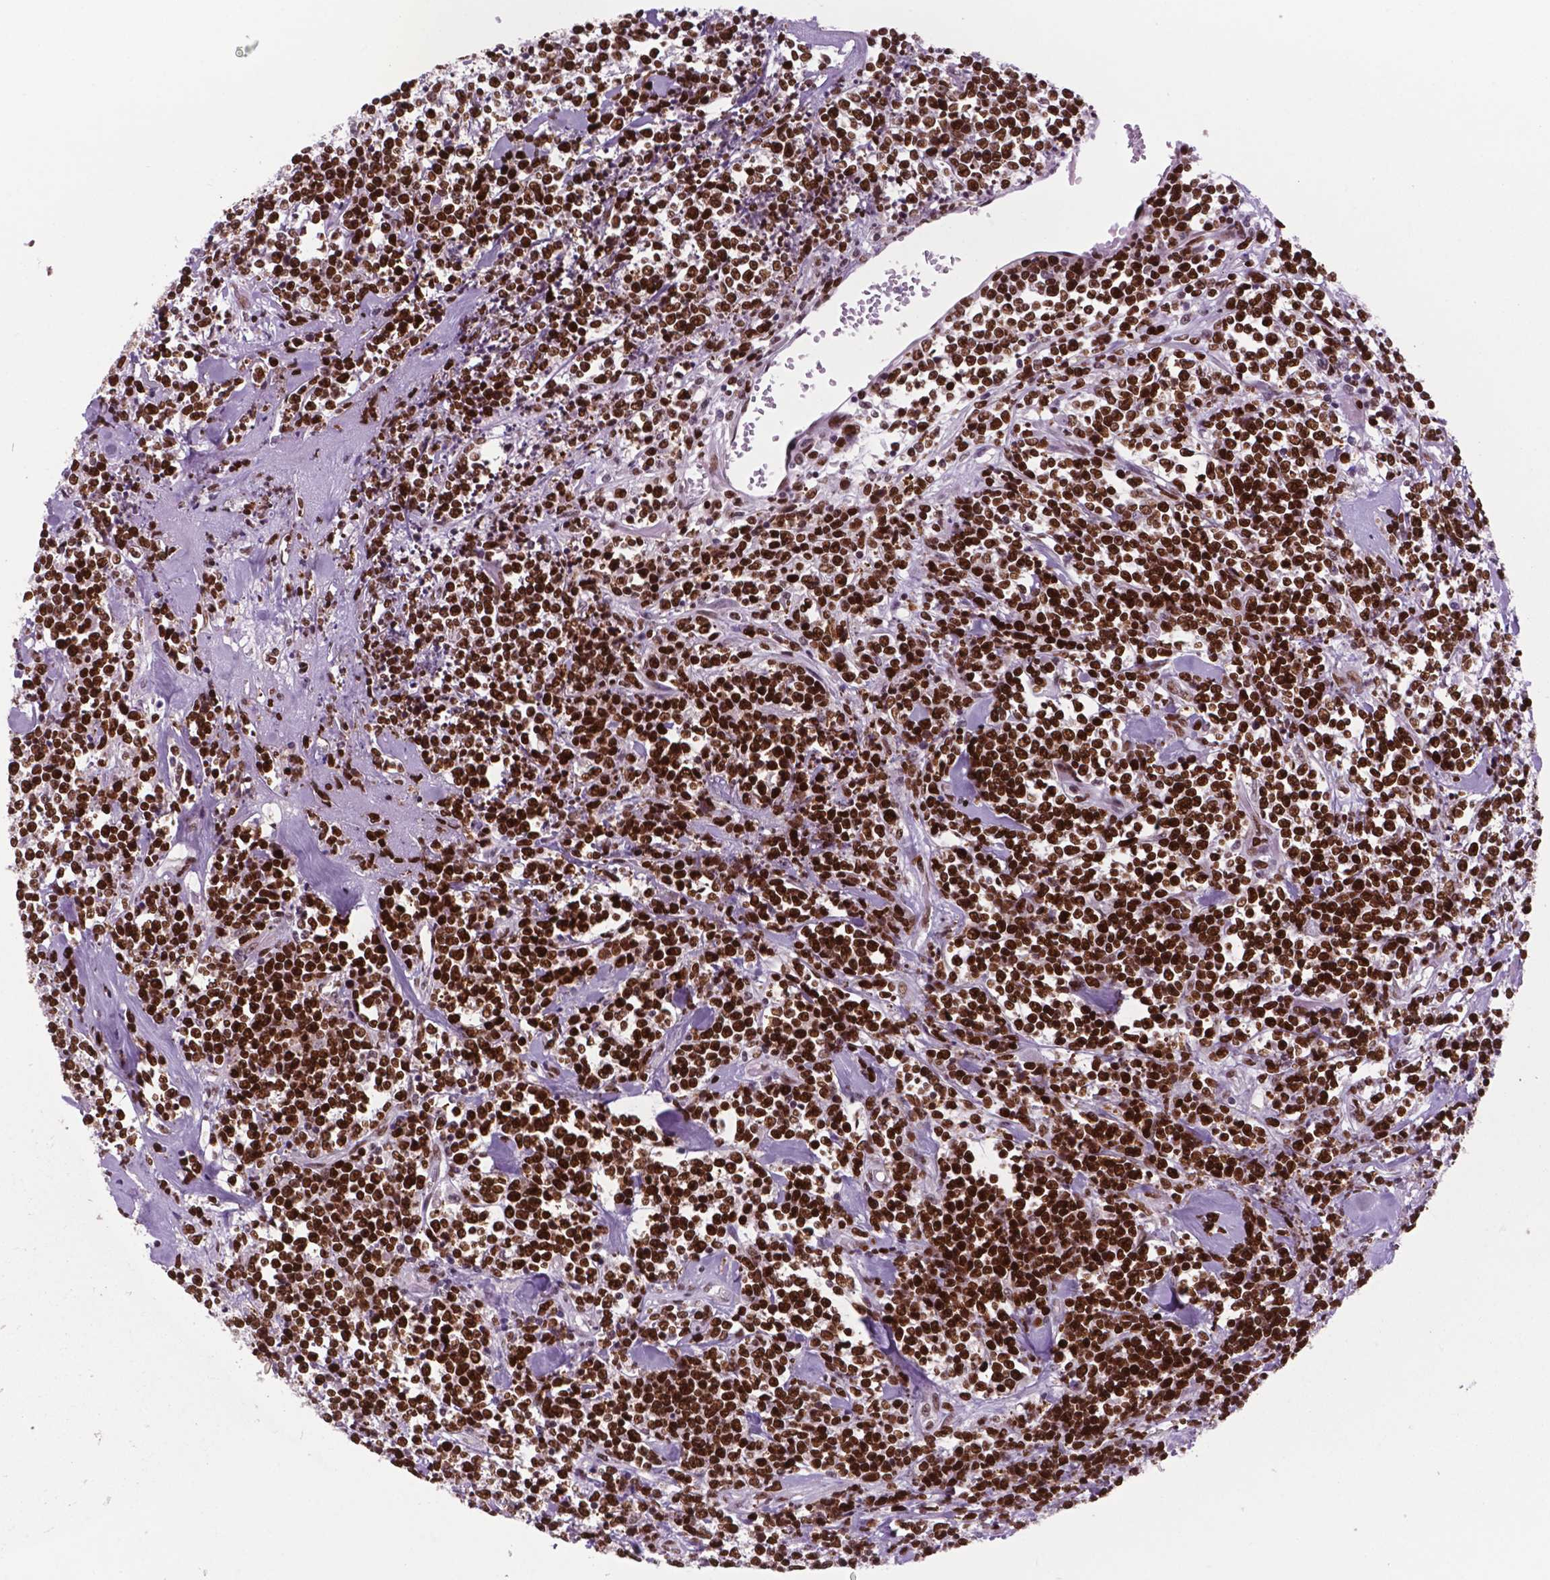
{"staining": {"intensity": "strong", "quantity": ">75%", "location": "nuclear"}, "tissue": "lymphoma", "cell_type": "Tumor cells", "image_type": "cancer", "snomed": [{"axis": "morphology", "description": "Malignant lymphoma, non-Hodgkin's type, High grade"}, {"axis": "topography", "description": "Colon"}], "caption": "IHC histopathology image of lymphoma stained for a protein (brown), which reveals high levels of strong nuclear staining in about >75% of tumor cells.", "gene": "MSH6", "patient": {"sex": "male", "age": 82}}